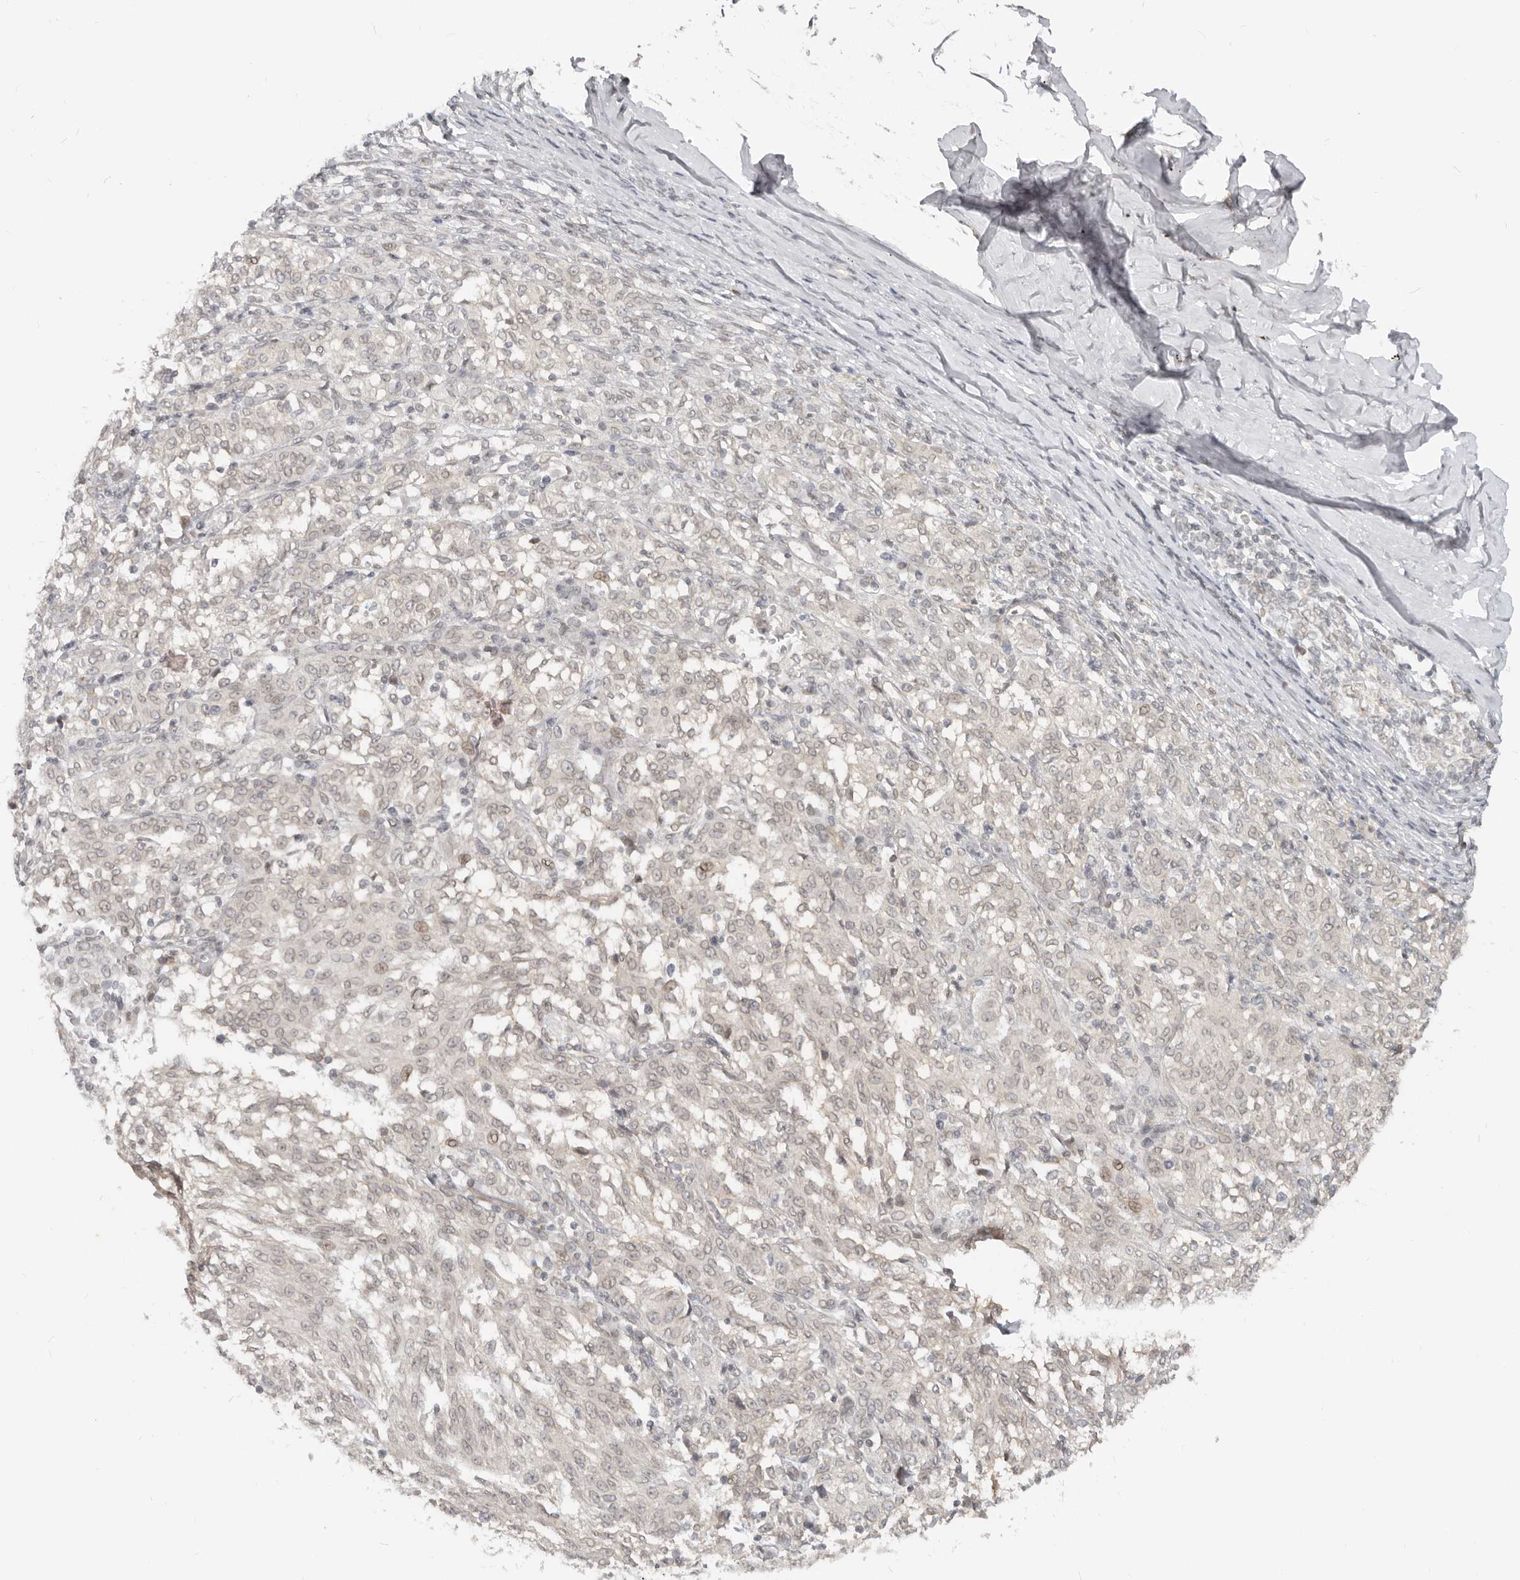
{"staining": {"intensity": "negative", "quantity": "none", "location": "none"}, "tissue": "melanoma", "cell_type": "Tumor cells", "image_type": "cancer", "snomed": [{"axis": "morphology", "description": "Malignant melanoma, NOS"}, {"axis": "topography", "description": "Skin"}], "caption": "Immunohistochemical staining of malignant melanoma demonstrates no significant positivity in tumor cells.", "gene": "NUP153", "patient": {"sex": "female", "age": 72}}